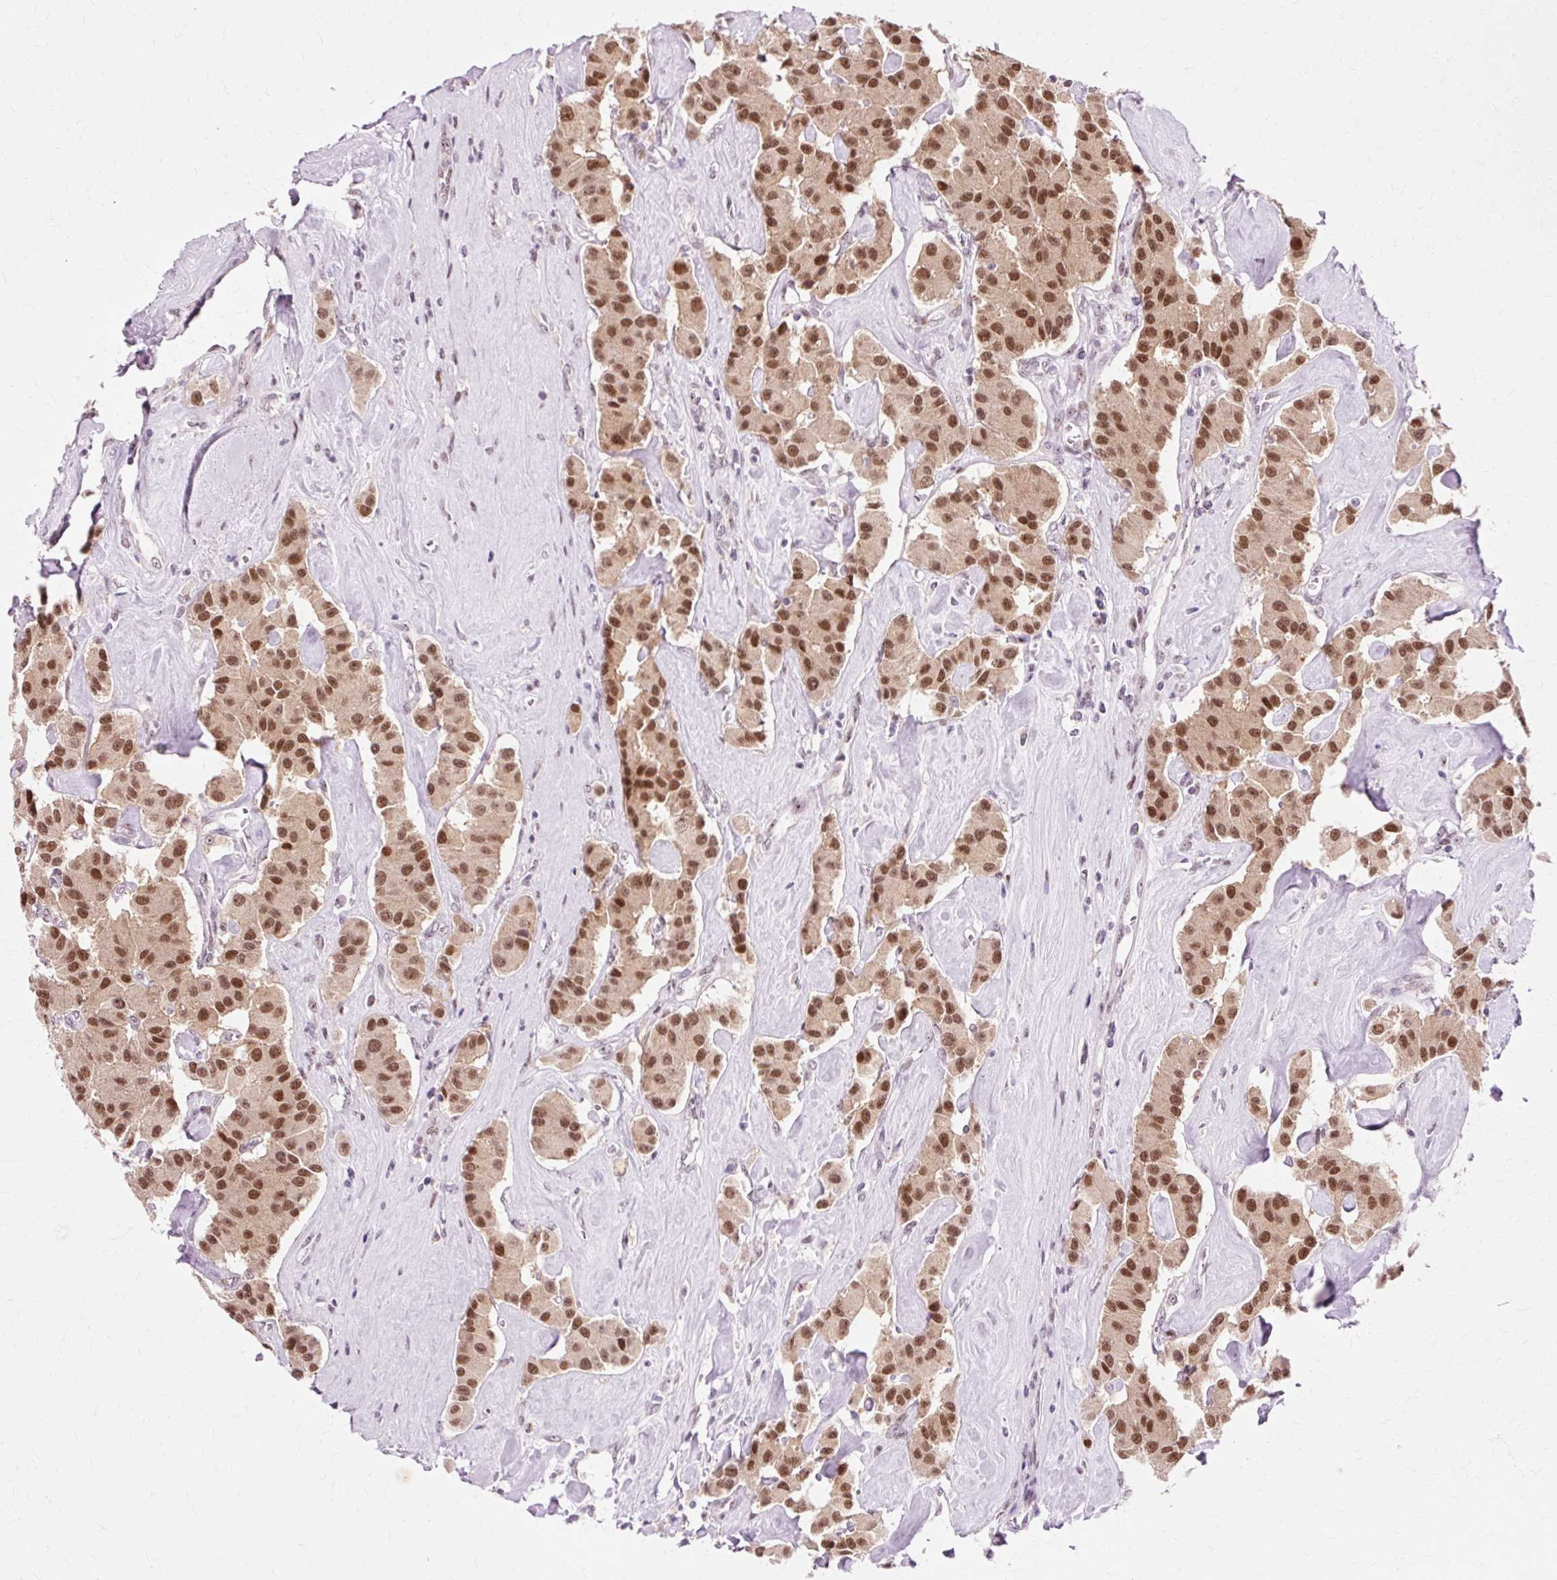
{"staining": {"intensity": "moderate", "quantity": ">75%", "location": "nuclear"}, "tissue": "carcinoid", "cell_type": "Tumor cells", "image_type": "cancer", "snomed": [{"axis": "morphology", "description": "Carcinoid, malignant, NOS"}, {"axis": "topography", "description": "Pancreas"}], "caption": "This histopathology image shows IHC staining of carcinoid, with medium moderate nuclear staining in about >75% of tumor cells.", "gene": "MACROD2", "patient": {"sex": "male", "age": 41}}